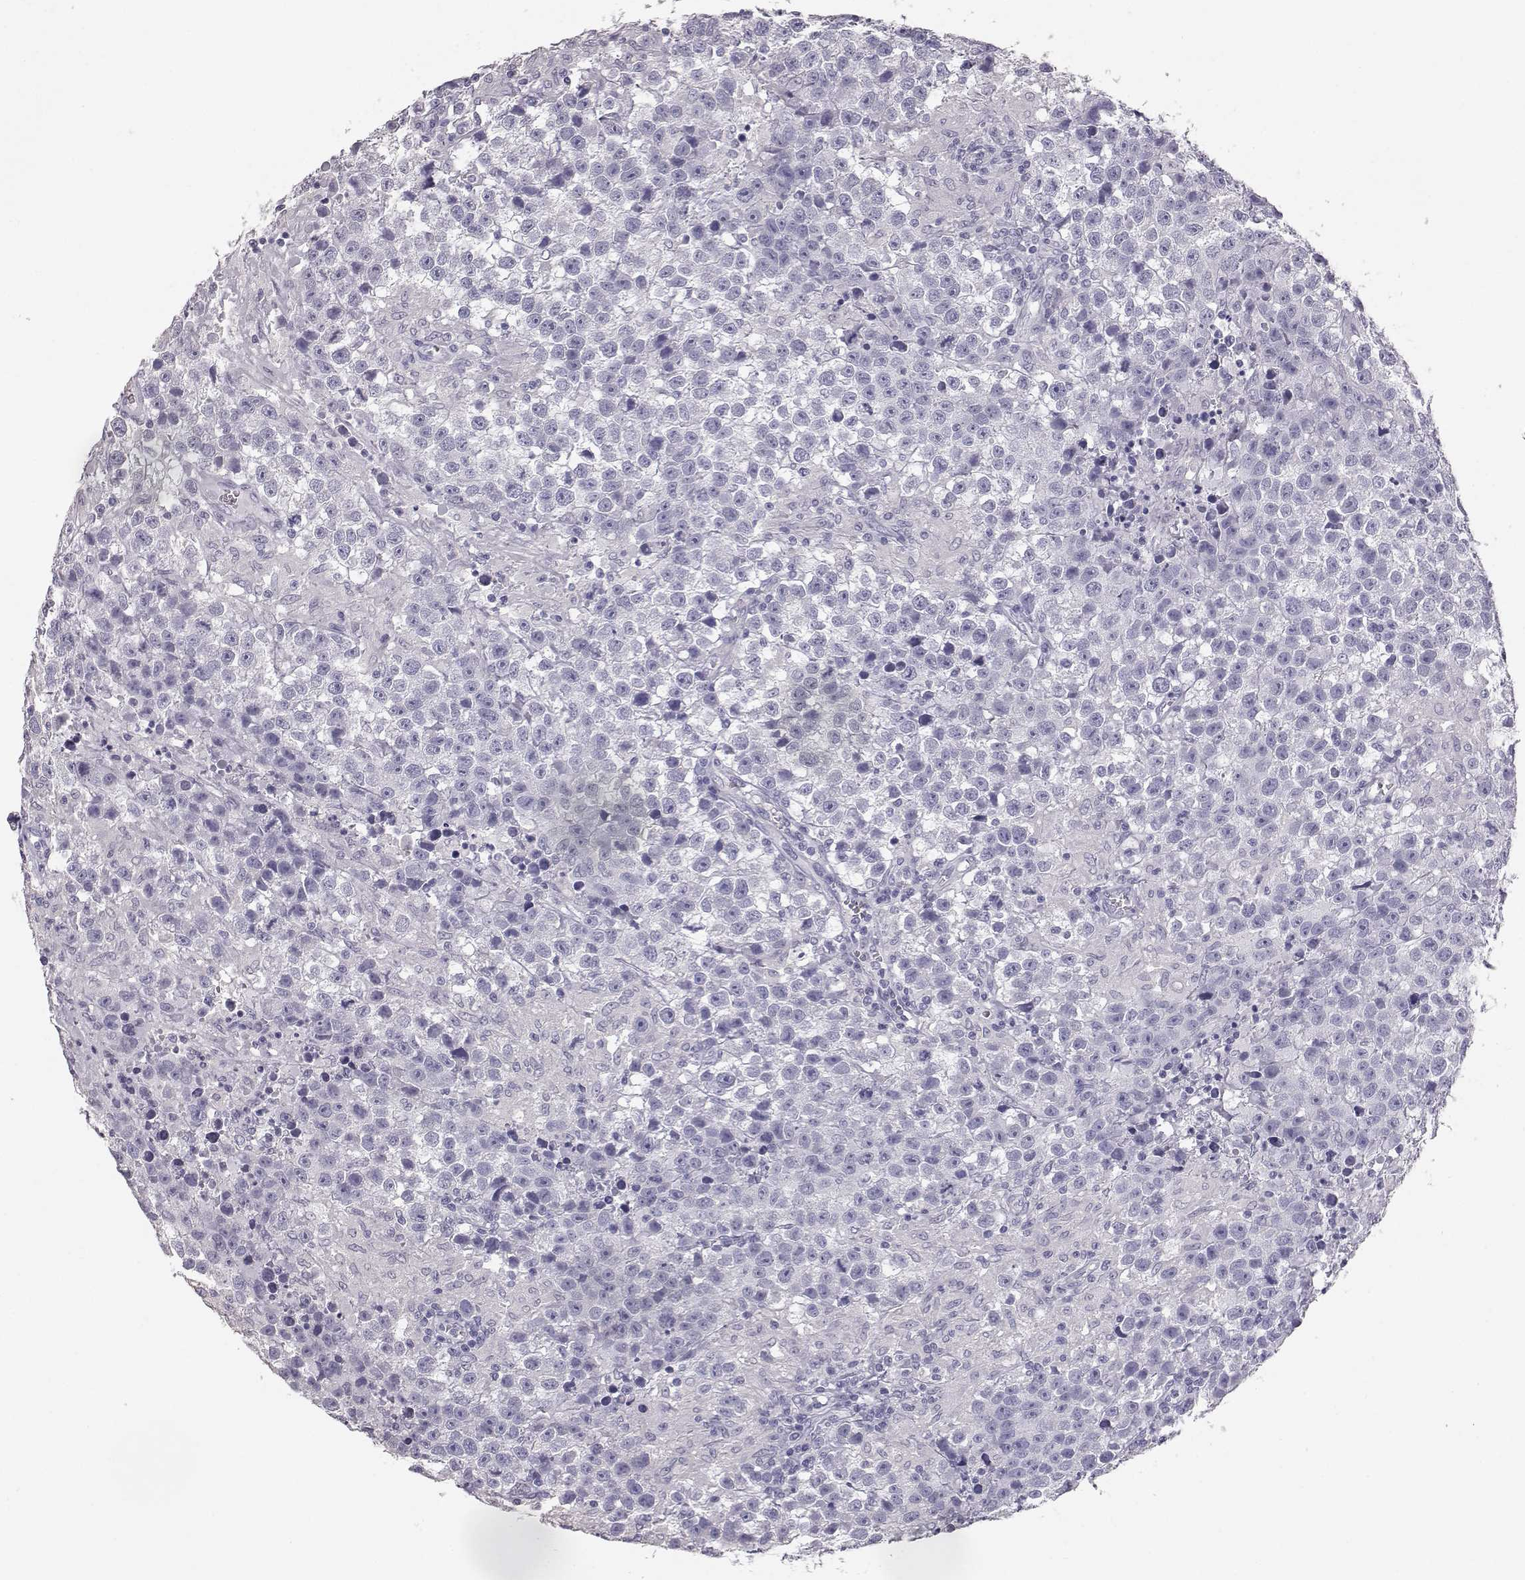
{"staining": {"intensity": "negative", "quantity": "none", "location": "none"}, "tissue": "testis cancer", "cell_type": "Tumor cells", "image_type": "cancer", "snomed": [{"axis": "morphology", "description": "Seminoma, NOS"}, {"axis": "topography", "description": "Testis"}], "caption": "A photomicrograph of testis cancer (seminoma) stained for a protein shows no brown staining in tumor cells.", "gene": "KRT33A", "patient": {"sex": "male", "age": 43}}